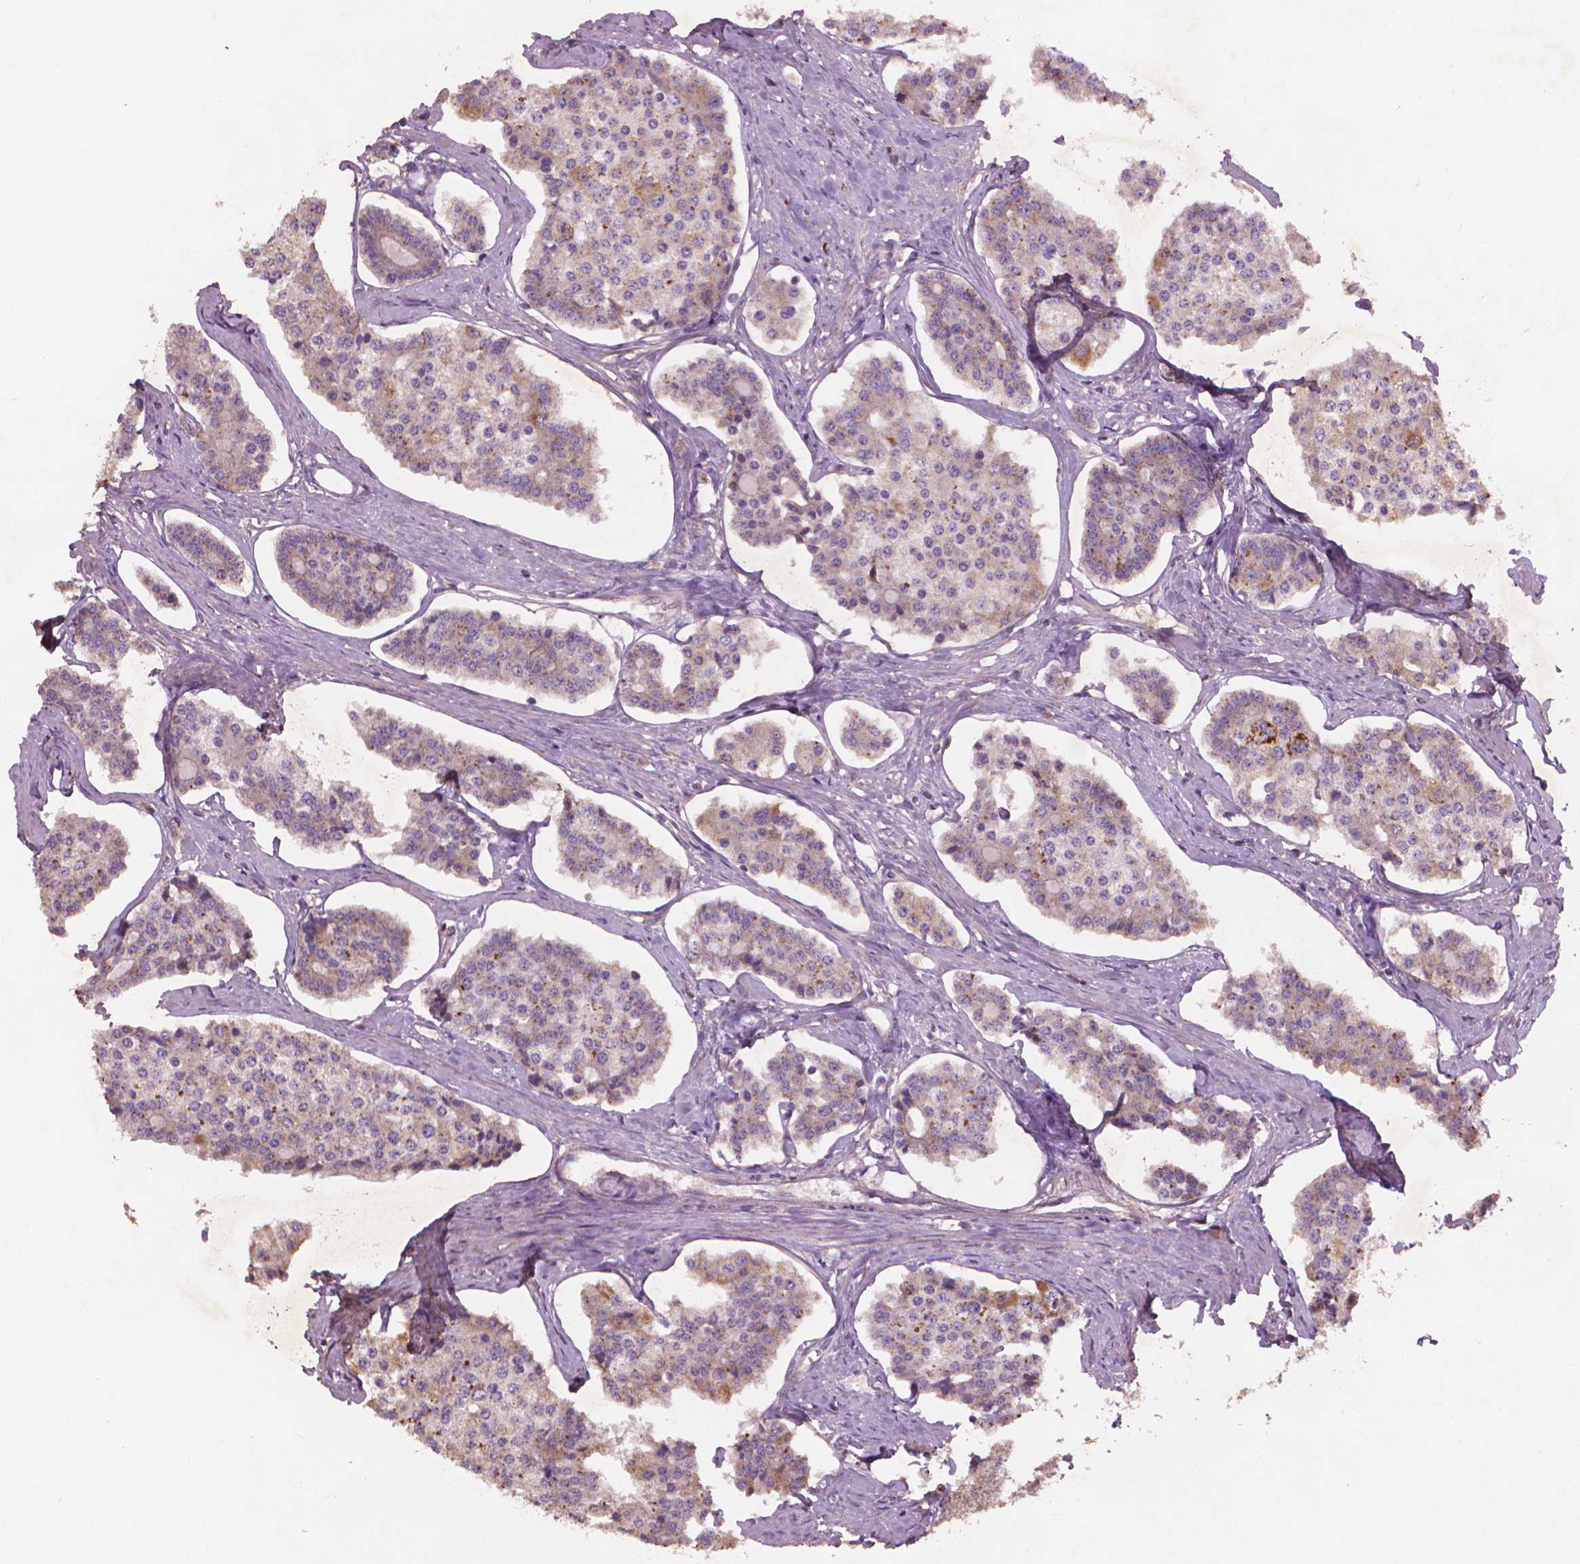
{"staining": {"intensity": "weak", "quantity": "25%-75%", "location": "cytoplasmic/membranous"}, "tissue": "carcinoid", "cell_type": "Tumor cells", "image_type": "cancer", "snomed": [{"axis": "morphology", "description": "Carcinoid, malignant, NOS"}, {"axis": "topography", "description": "Small intestine"}], "caption": "This photomicrograph exhibits carcinoid (malignant) stained with immunohistochemistry (IHC) to label a protein in brown. The cytoplasmic/membranous of tumor cells show weak positivity for the protein. Nuclei are counter-stained blue.", "gene": "NLRX1", "patient": {"sex": "female", "age": 65}}